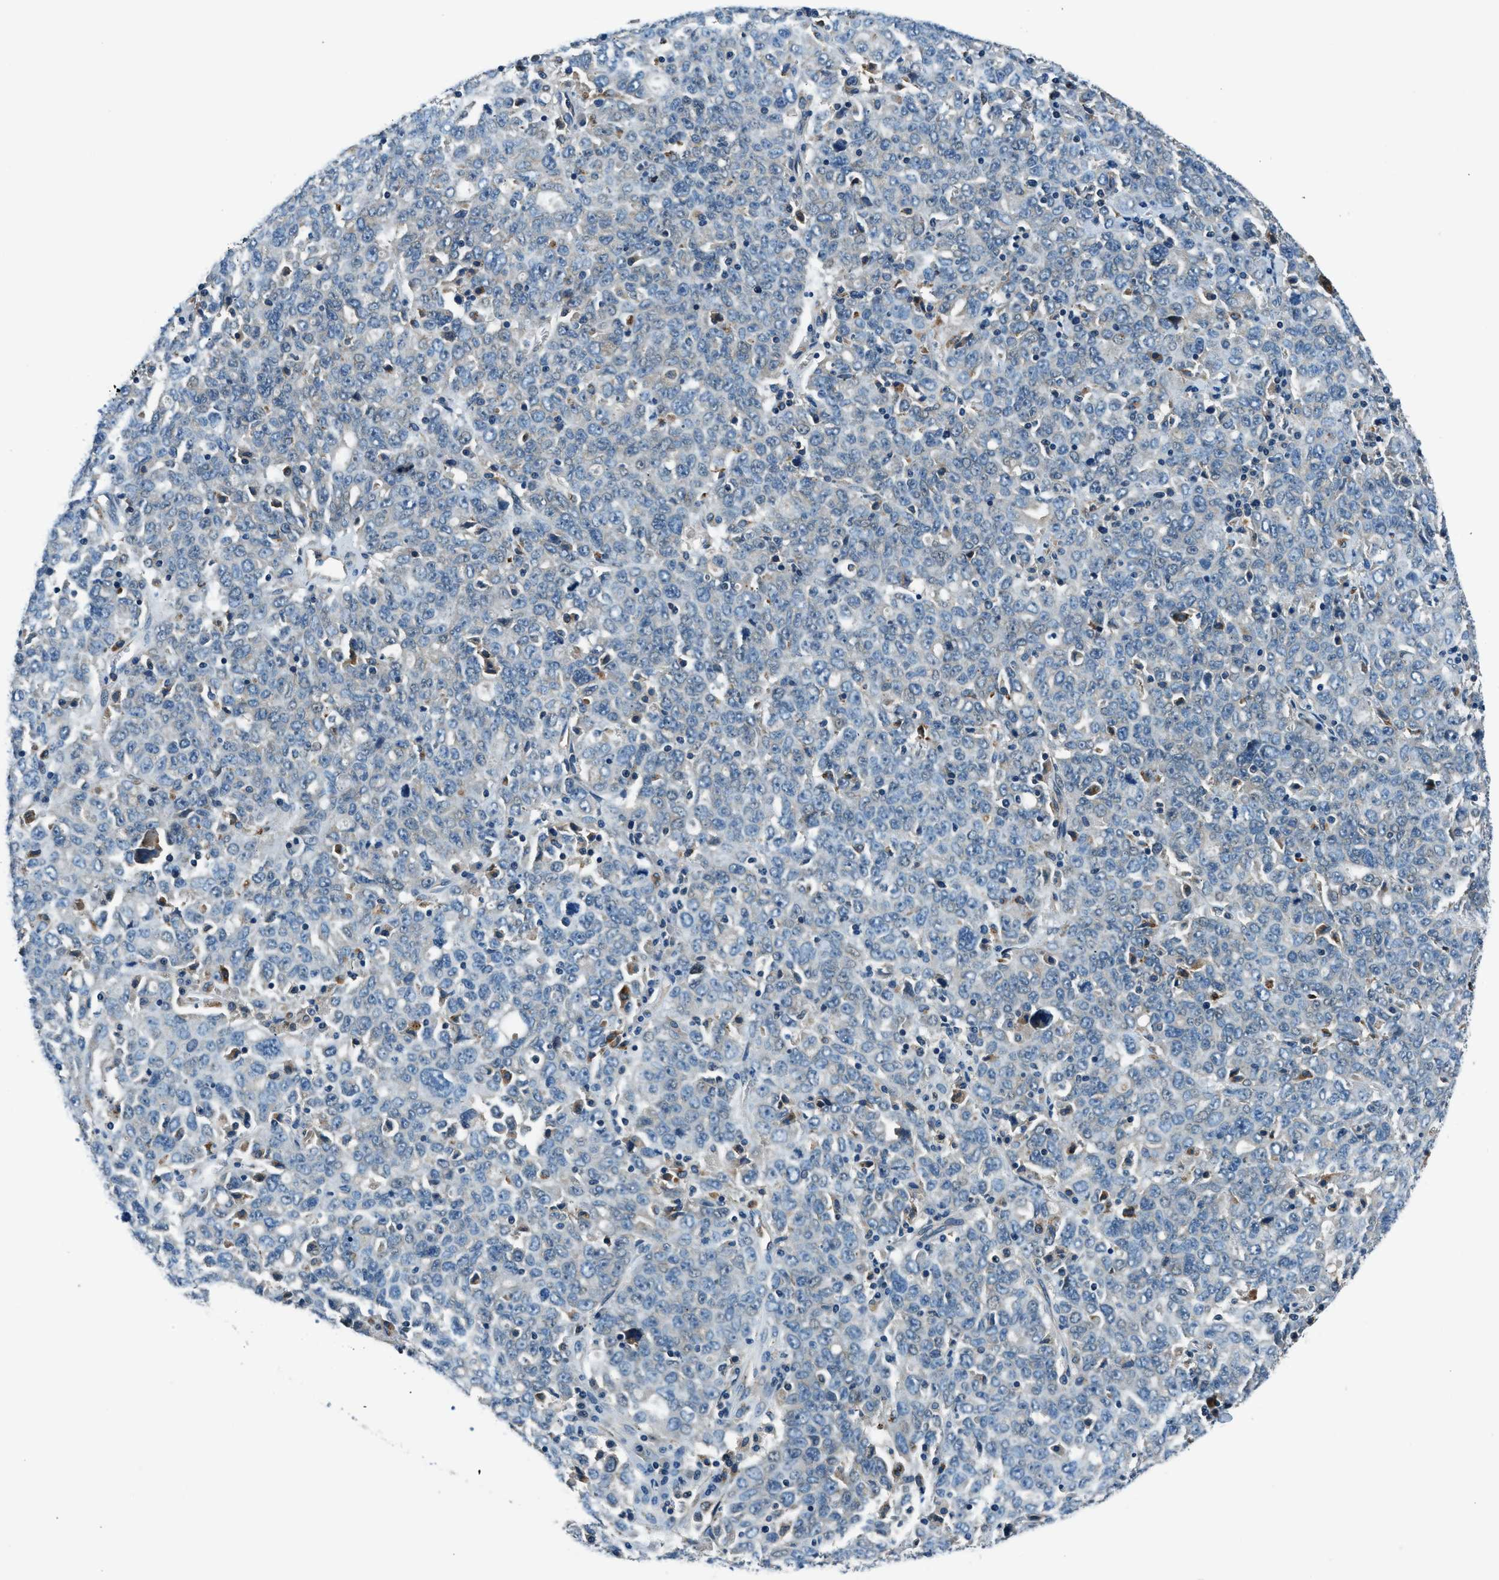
{"staining": {"intensity": "negative", "quantity": "none", "location": "none"}, "tissue": "ovarian cancer", "cell_type": "Tumor cells", "image_type": "cancer", "snomed": [{"axis": "morphology", "description": "Carcinoma, endometroid"}, {"axis": "topography", "description": "Ovary"}], "caption": "Tumor cells show no significant expression in ovarian cancer. (Immunohistochemistry, brightfield microscopy, high magnification).", "gene": "SLC19A2", "patient": {"sex": "female", "age": 62}}